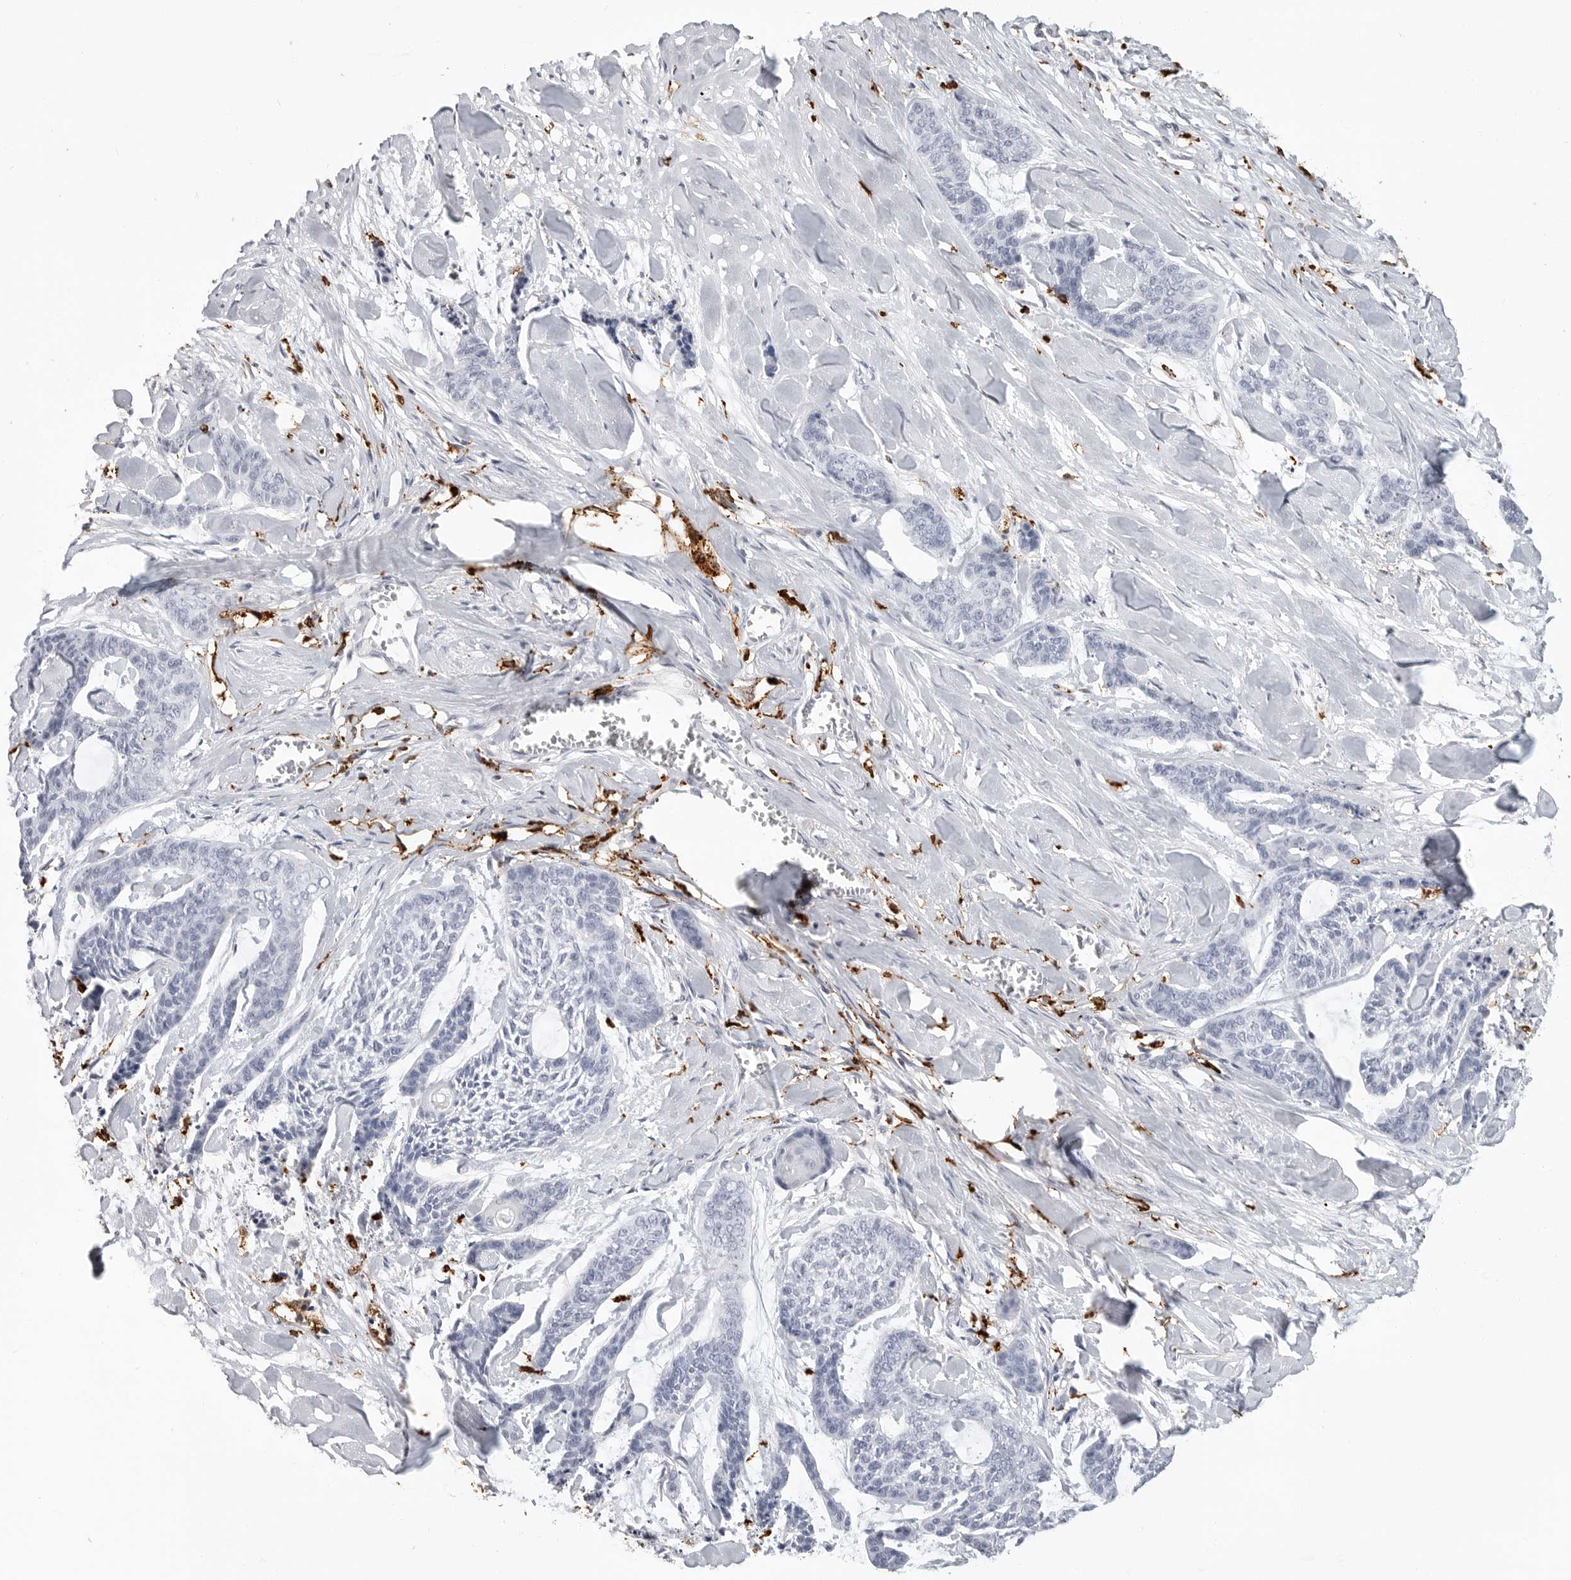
{"staining": {"intensity": "negative", "quantity": "none", "location": "none"}, "tissue": "skin cancer", "cell_type": "Tumor cells", "image_type": "cancer", "snomed": [{"axis": "morphology", "description": "Basal cell carcinoma"}, {"axis": "topography", "description": "Skin"}], "caption": "A high-resolution histopathology image shows immunohistochemistry (IHC) staining of skin basal cell carcinoma, which displays no significant positivity in tumor cells. The staining is performed using DAB brown chromogen with nuclei counter-stained in using hematoxylin.", "gene": "IFI30", "patient": {"sex": "female", "age": 64}}